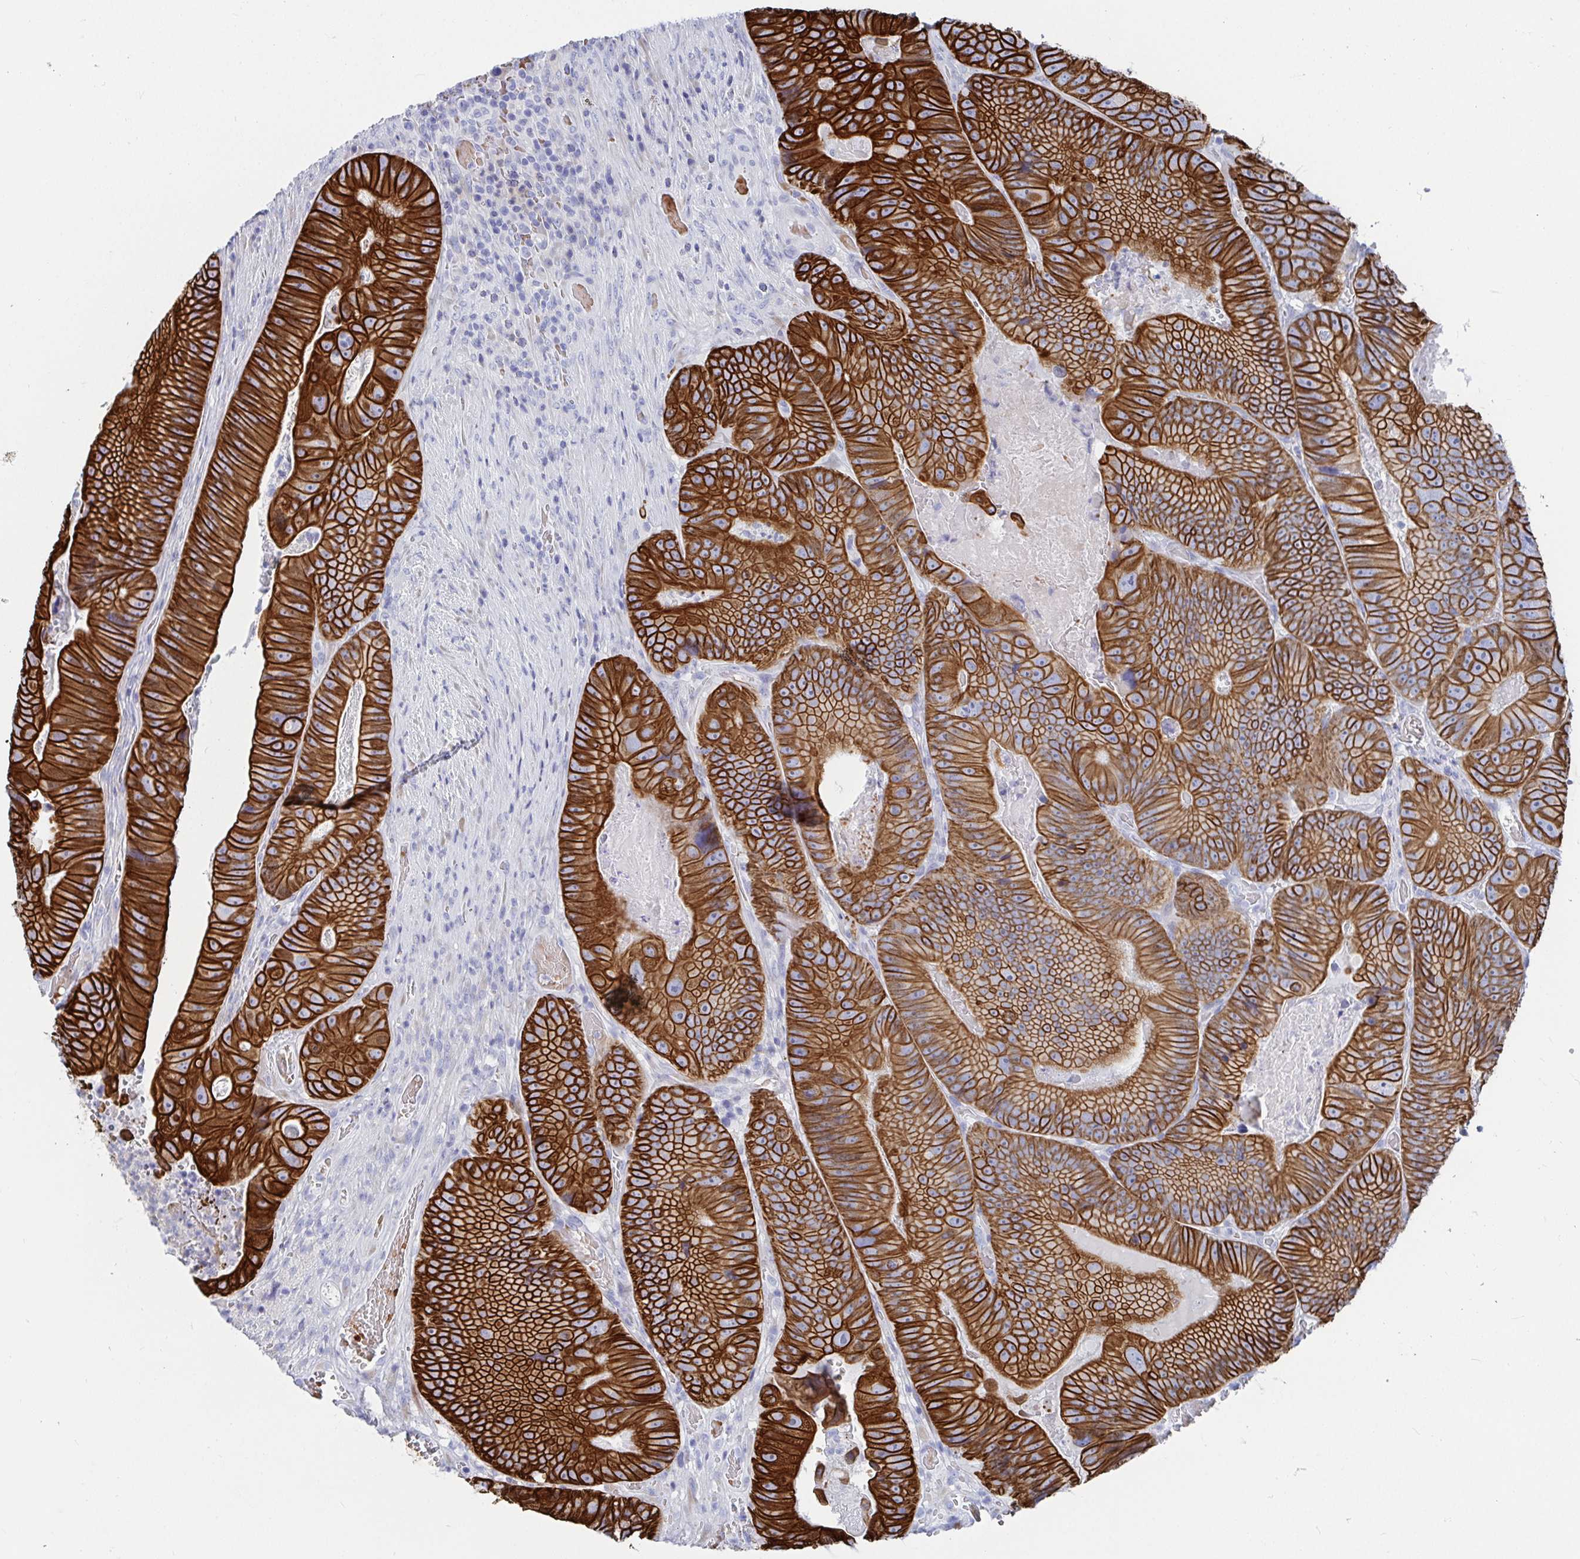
{"staining": {"intensity": "strong", "quantity": ">75%", "location": "cytoplasmic/membranous"}, "tissue": "colorectal cancer", "cell_type": "Tumor cells", "image_type": "cancer", "snomed": [{"axis": "morphology", "description": "Adenocarcinoma, NOS"}, {"axis": "topography", "description": "Colon"}], "caption": "Human colorectal cancer (adenocarcinoma) stained with a brown dye demonstrates strong cytoplasmic/membranous positive expression in approximately >75% of tumor cells.", "gene": "CLDN8", "patient": {"sex": "female", "age": 86}}